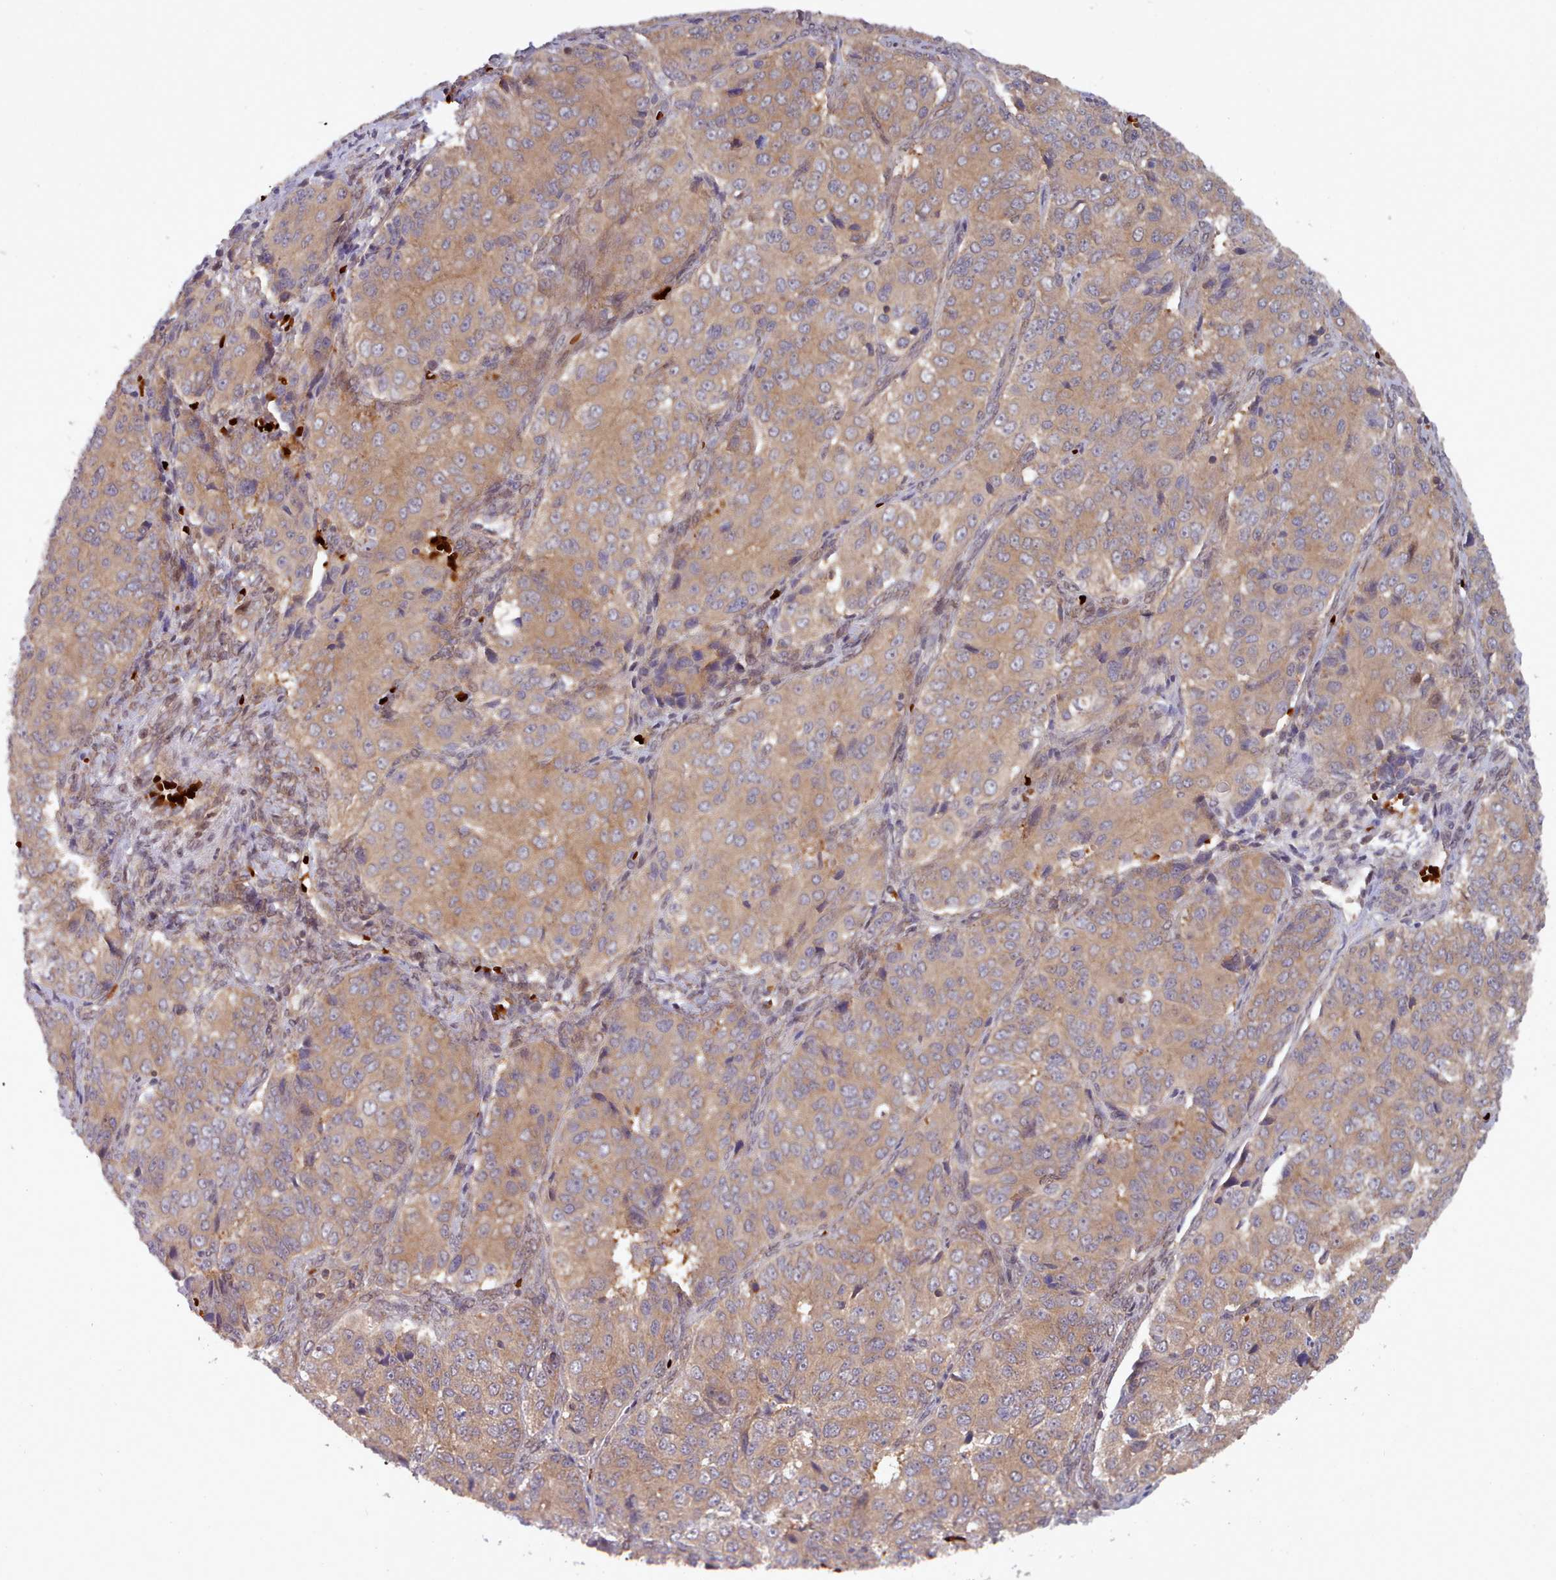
{"staining": {"intensity": "moderate", "quantity": ">75%", "location": "cytoplasmic/membranous"}, "tissue": "ovarian cancer", "cell_type": "Tumor cells", "image_type": "cancer", "snomed": [{"axis": "morphology", "description": "Carcinoma, endometroid"}, {"axis": "topography", "description": "Ovary"}], "caption": "Immunohistochemical staining of human ovarian cancer (endometroid carcinoma) shows moderate cytoplasmic/membranous protein expression in approximately >75% of tumor cells. The protein is stained brown, and the nuclei are stained in blue (DAB IHC with brightfield microscopy, high magnification).", "gene": "UBE2G1", "patient": {"sex": "female", "age": 51}}